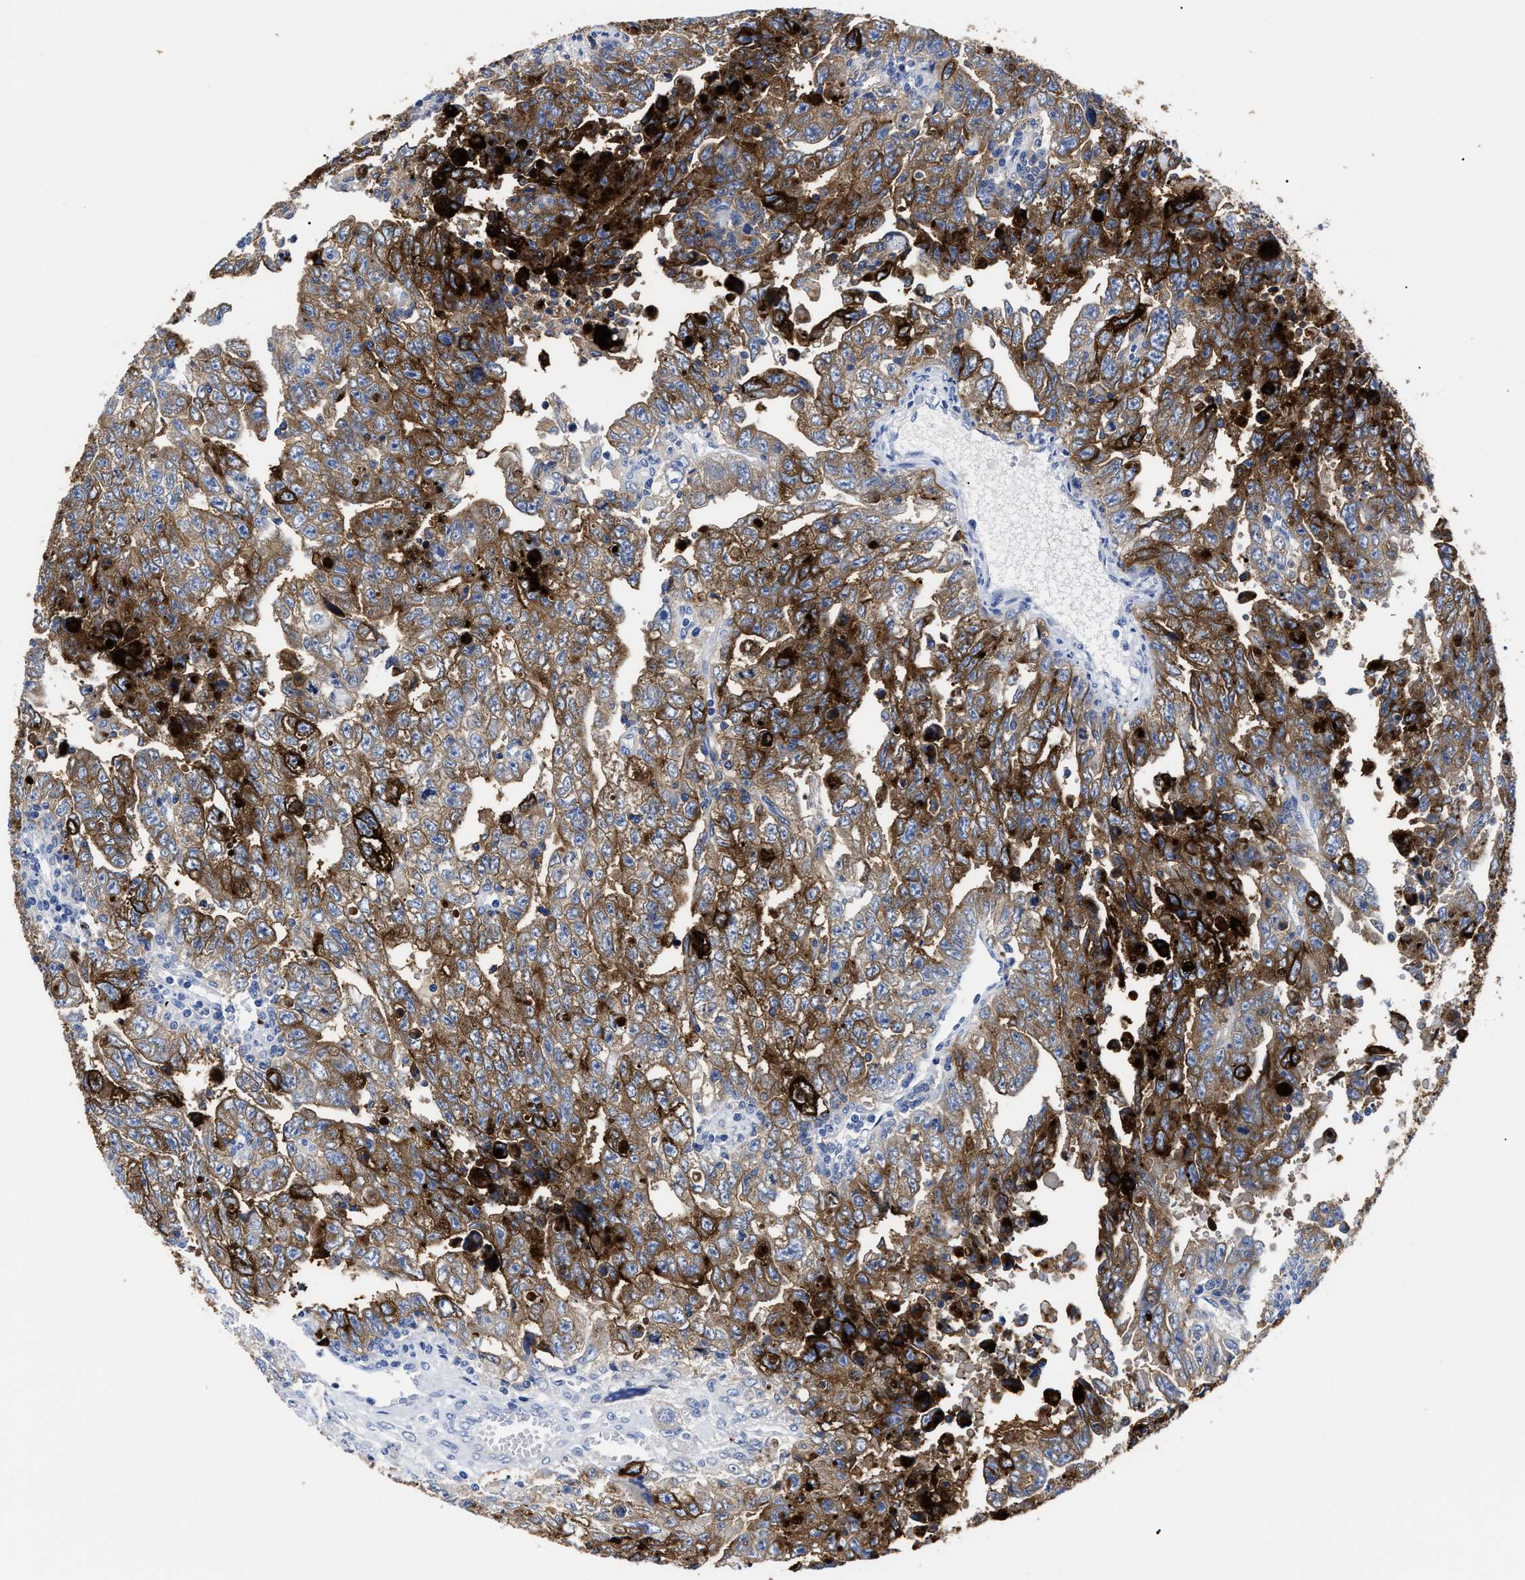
{"staining": {"intensity": "strong", "quantity": ">75%", "location": "cytoplasmic/membranous"}, "tissue": "testis cancer", "cell_type": "Tumor cells", "image_type": "cancer", "snomed": [{"axis": "morphology", "description": "Carcinoma, Embryonal, NOS"}, {"axis": "topography", "description": "Testis"}], "caption": "Immunohistochemistry histopathology image of neoplastic tissue: human testis cancer stained using immunohistochemistry reveals high levels of strong protein expression localized specifically in the cytoplasmic/membranous of tumor cells, appearing as a cytoplasmic/membranous brown color.", "gene": "ALPG", "patient": {"sex": "male", "age": 28}}